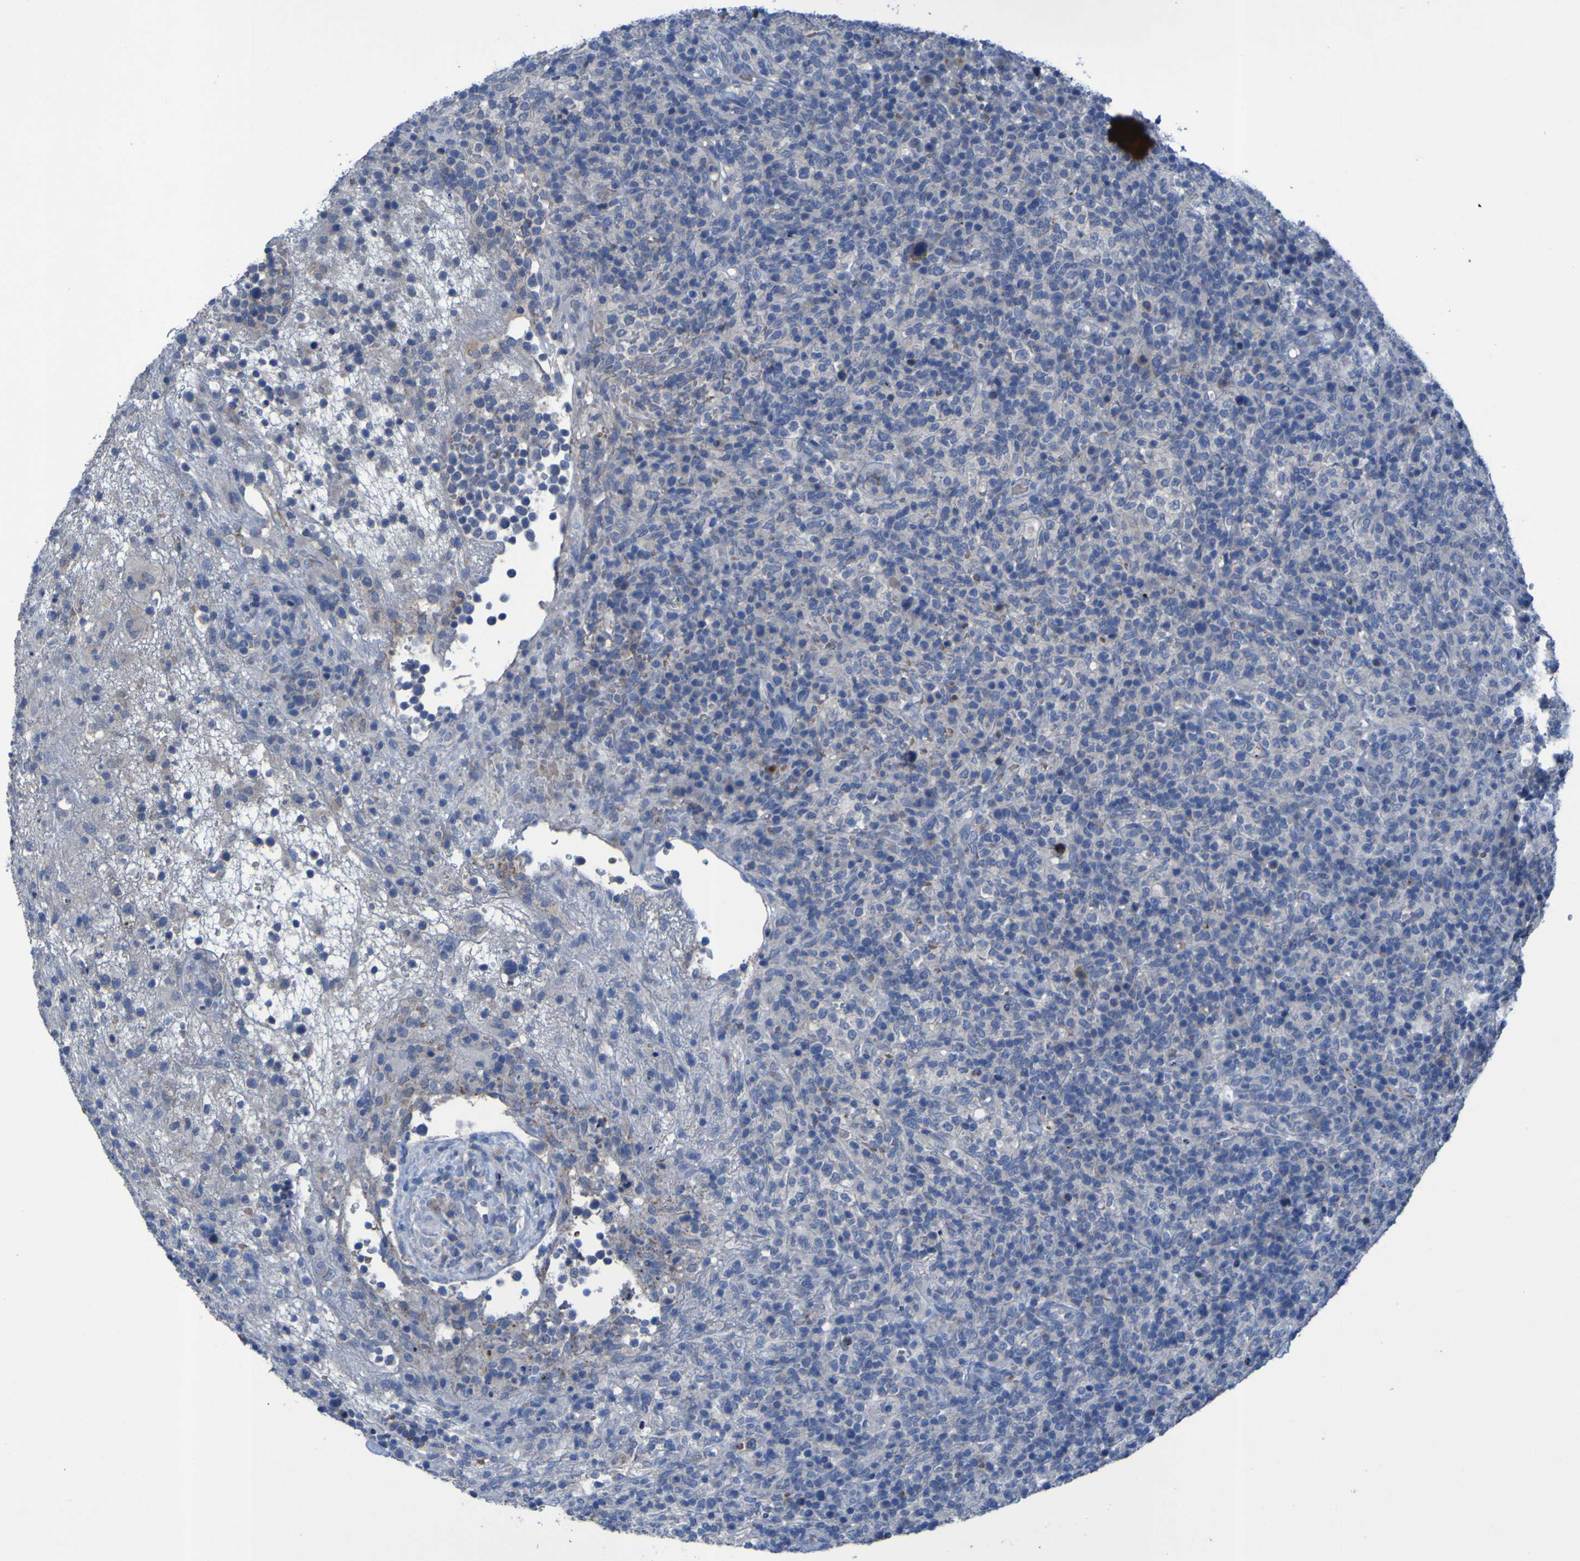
{"staining": {"intensity": "negative", "quantity": "none", "location": "none"}, "tissue": "lymphoma", "cell_type": "Tumor cells", "image_type": "cancer", "snomed": [{"axis": "morphology", "description": "Malignant lymphoma, non-Hodgkin's type, High grade"}, {"axis": "topography", "description": "Lymph node"}], "caption": "An immunohistochemistry histopathology image of malignant lymphoma, non-Hodgkin's type (high-grade) is shown. There is no staining in tumor cells of malignant lymphoma, non-Hodgkin's type (high-grade).", "gene": "SGK2", "patient": {"sex": "female", "age": 76}}